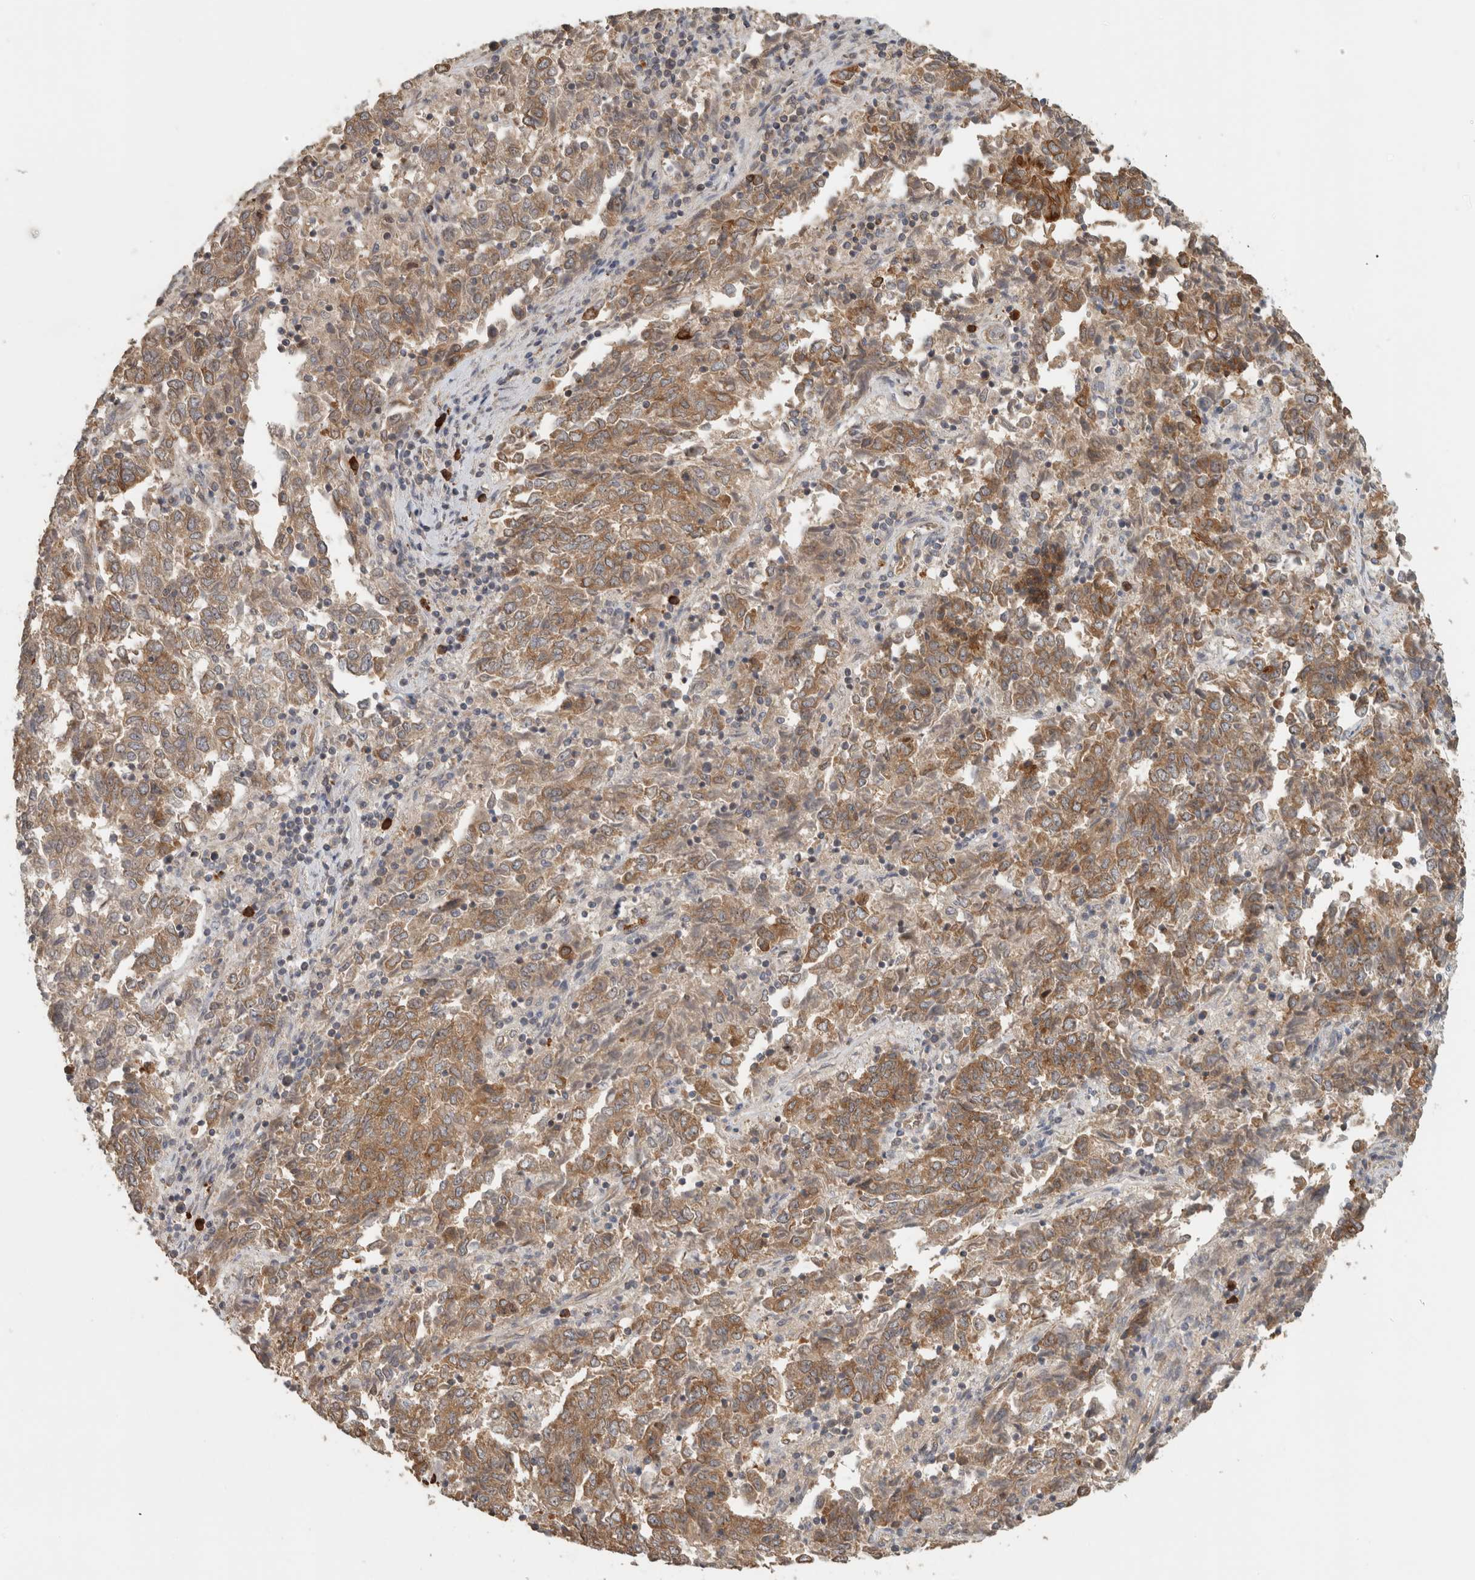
{"staining": {"intensity": "moderate", "quantity": ">75%", "location": "cytoplasmic/membranous"}, "tissue": "endometrial cancer", "cell_type": "Tumor cells", "image_type": "cancer", "snomed": [{"axis": "morphology", "description": "Adenocarcinoma, NOS"}, {"axis": "topography", "description": "Endometrium"}], "caption": "This is a micrograph of immunohistochemistry staining of endometrial cancer, which shows moderate staining in the cytoplasmic/membranous of tumor cells.", "gene": "PUM1", "patient": {"sex": "female", "age": 80}}